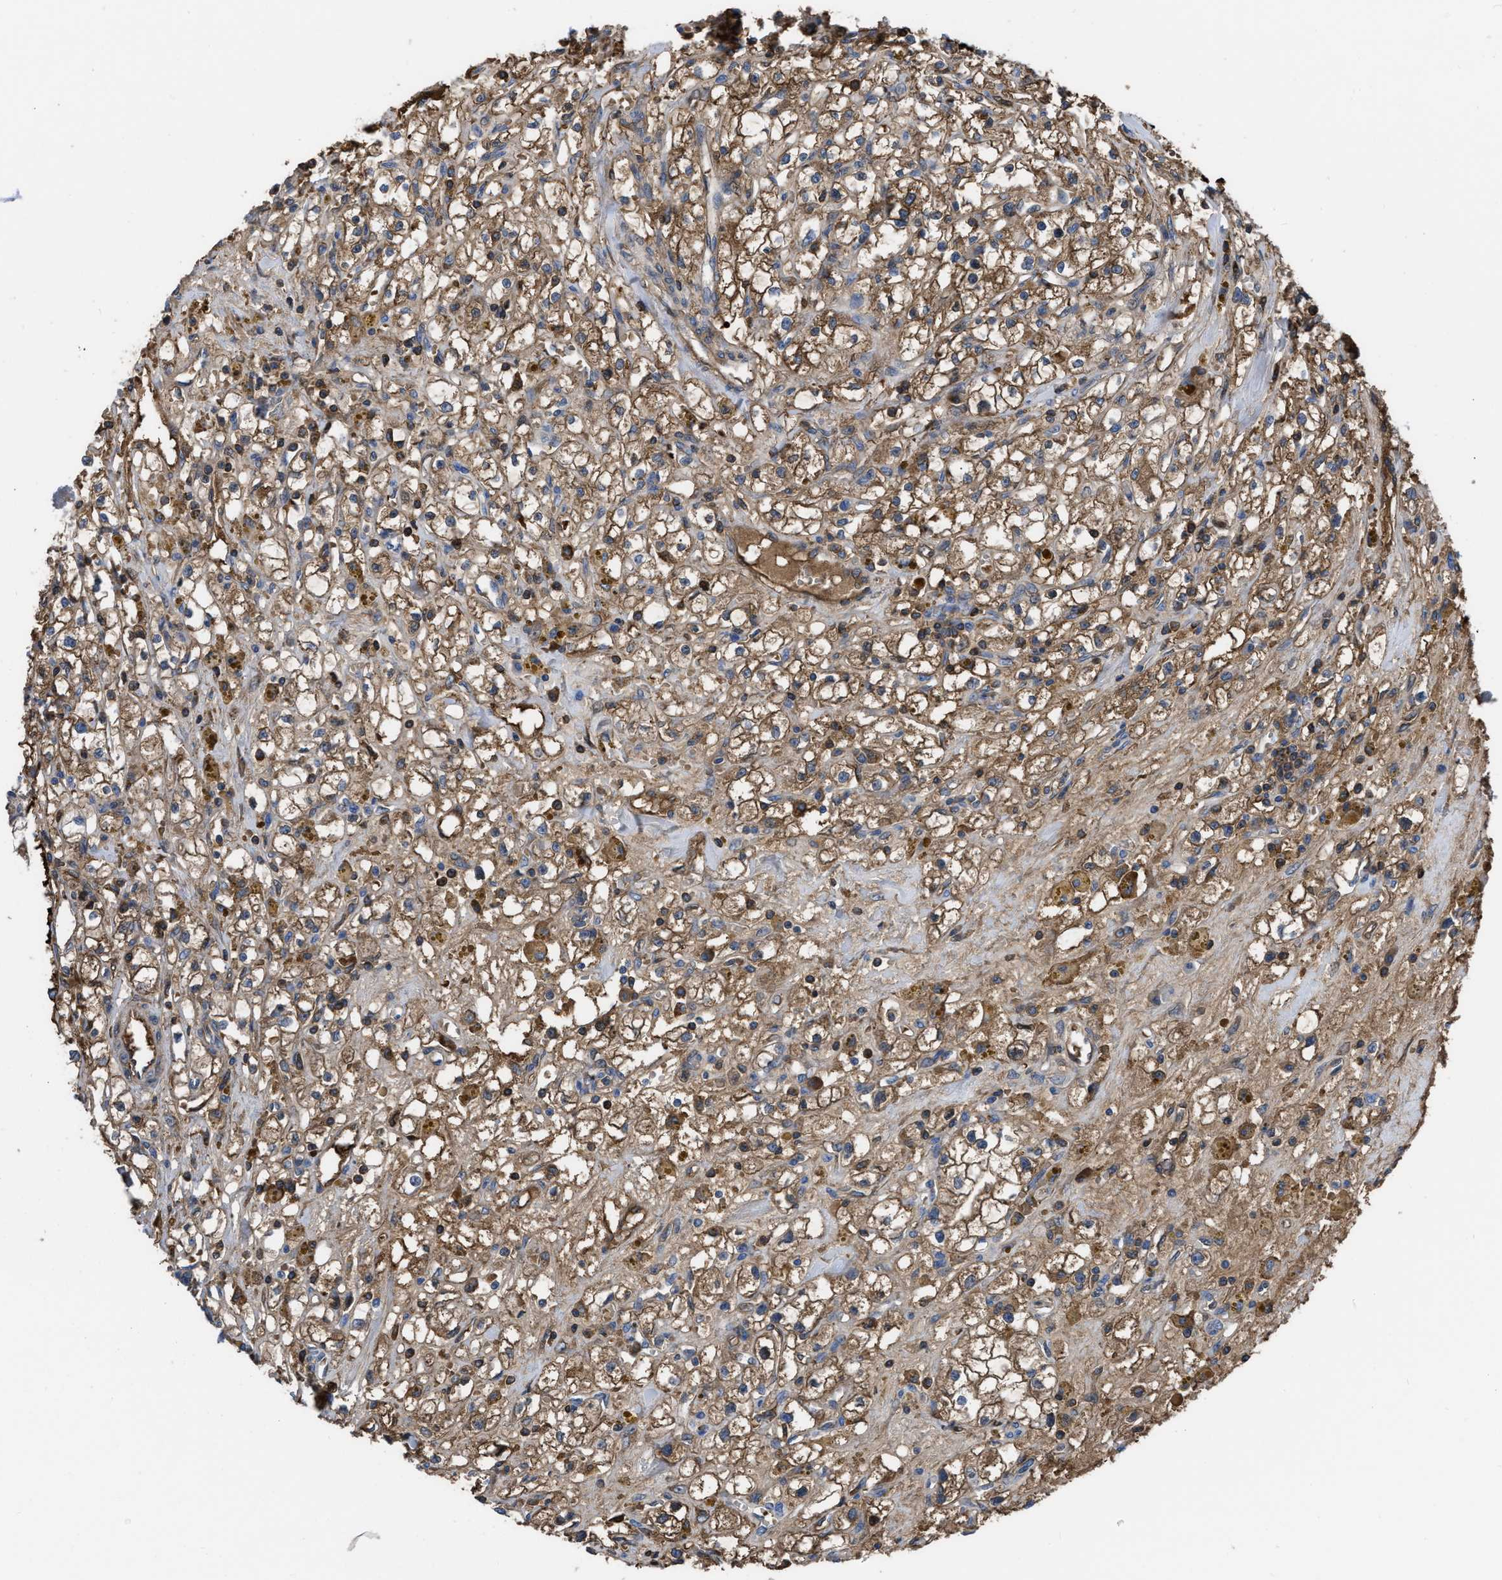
{"staining": {"intensity": "moderate", "quantity": ">75%", "location": "cytoplasmic/membranous"}, "tissue": "renal cancer", "cell_type": "Tumor cells", "image_type": "cancer", "snomed": [{"axis": "morphology", "description": "Adenocarcinoma, NOS"}, {"axis": "topography", "description": "Kidney"}], "caption": "IHC (DAB (3,3'-diaminobenzidine)) staining of renal cancer reveals moderate cytoplasmic/membranous protein positivity in about >75% of tumor cells.", "gene": "TRIOBP", "patient": {"sex": "male", "age": 56}}